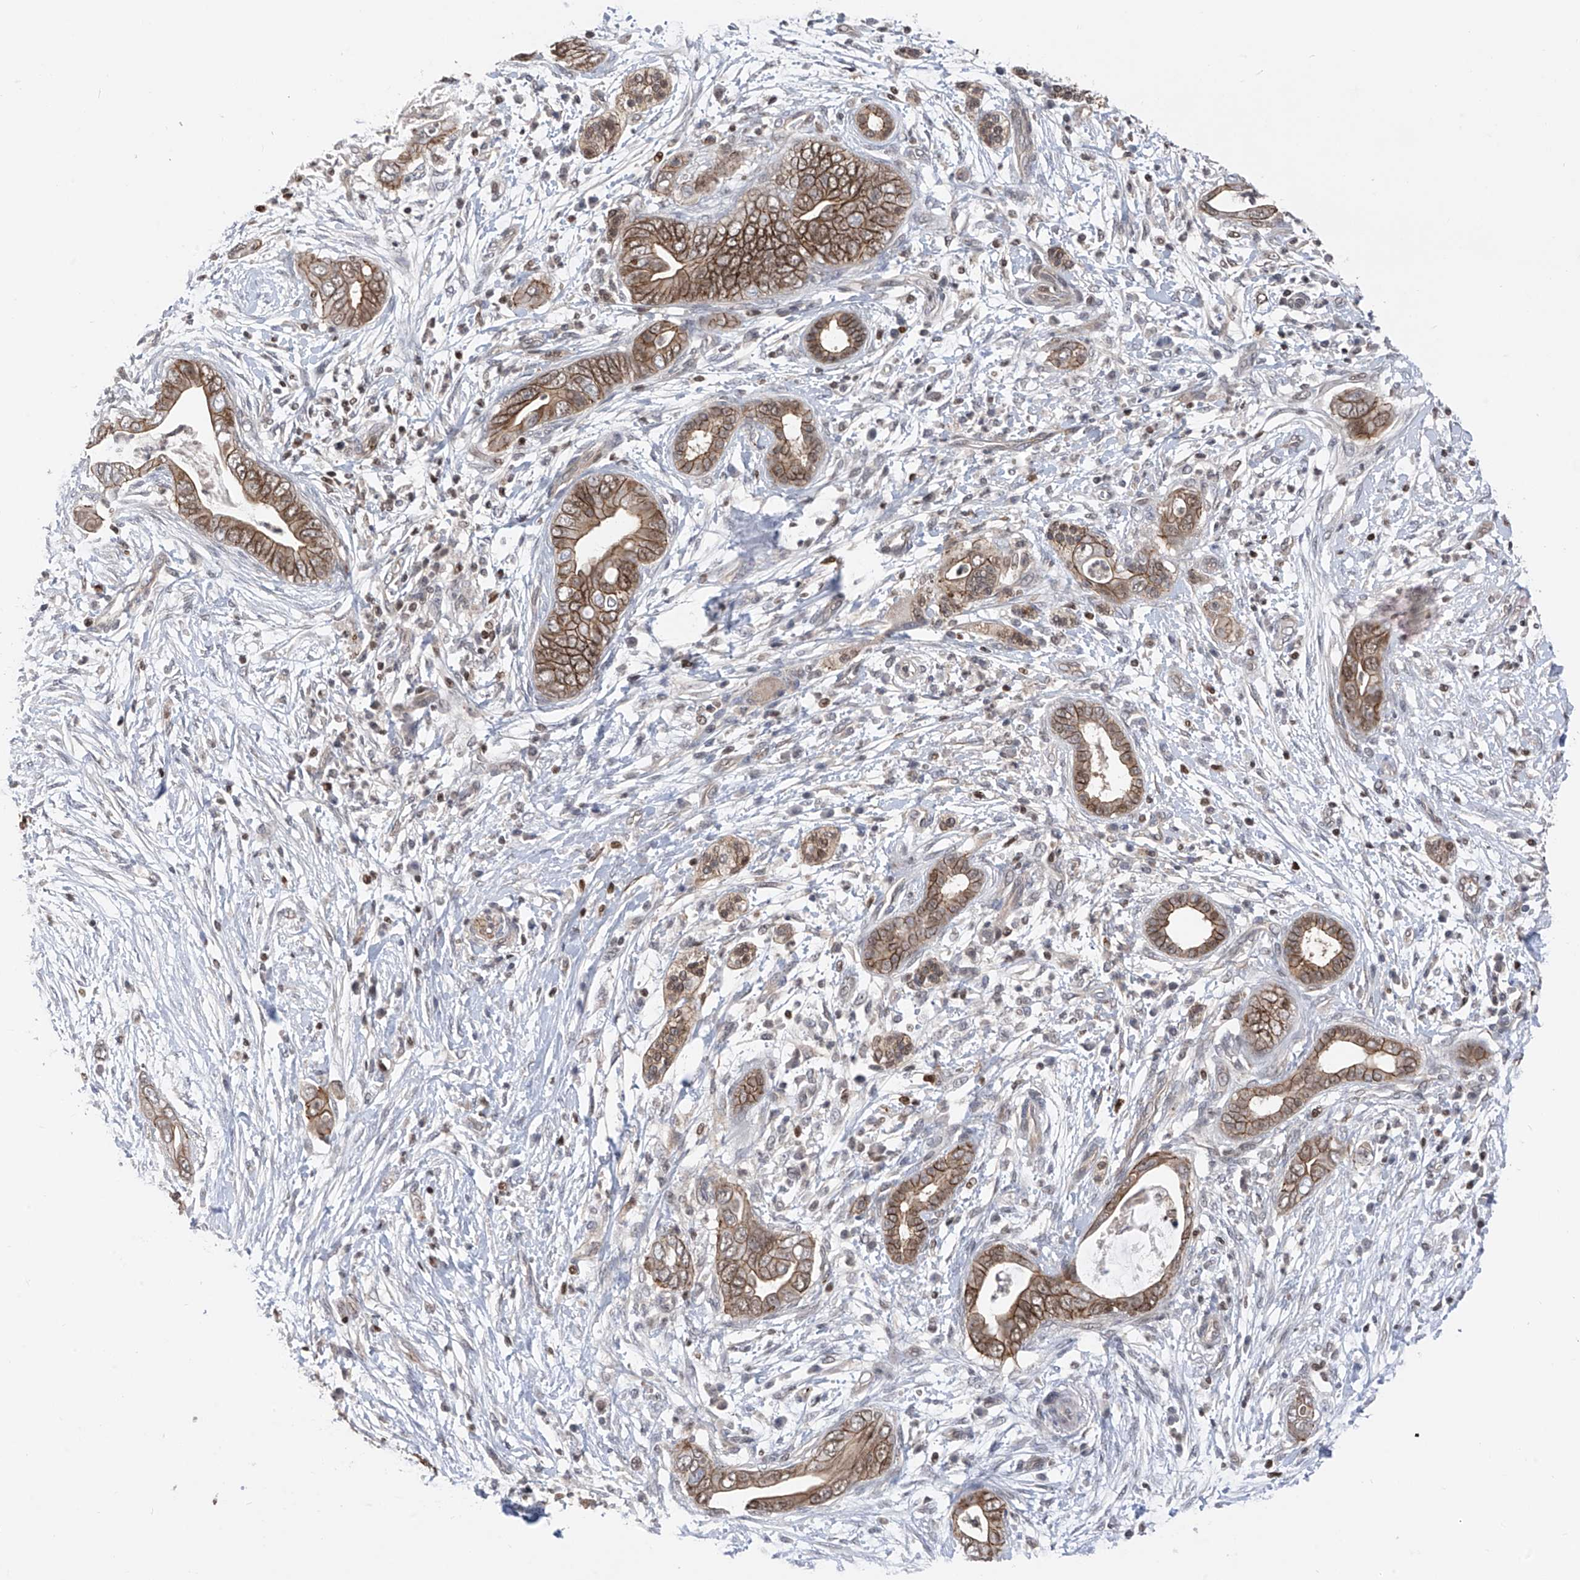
{"staining": {"intensity": "moderate", "quantity": ">75%", "location": "cytoplasmic/membranous"}, "tissue": "pancreatic cancer", "cell_type": "Tumor cells", "image_type": "cancer", "snomed": [{"axis": "morphology", "description": "Adenocarcinoma, NOS"}, {"axis": "topography", "description": "Pancreas"}], "caption": "Tumor cells reveal medium levels of moderate cytoplasmic/membranous positivity in approximately >75% of cells in human adenocarcinoma (pancreatic).", "gene": "DNAJC9", "patient": {"sex": "male", "age": 75}}